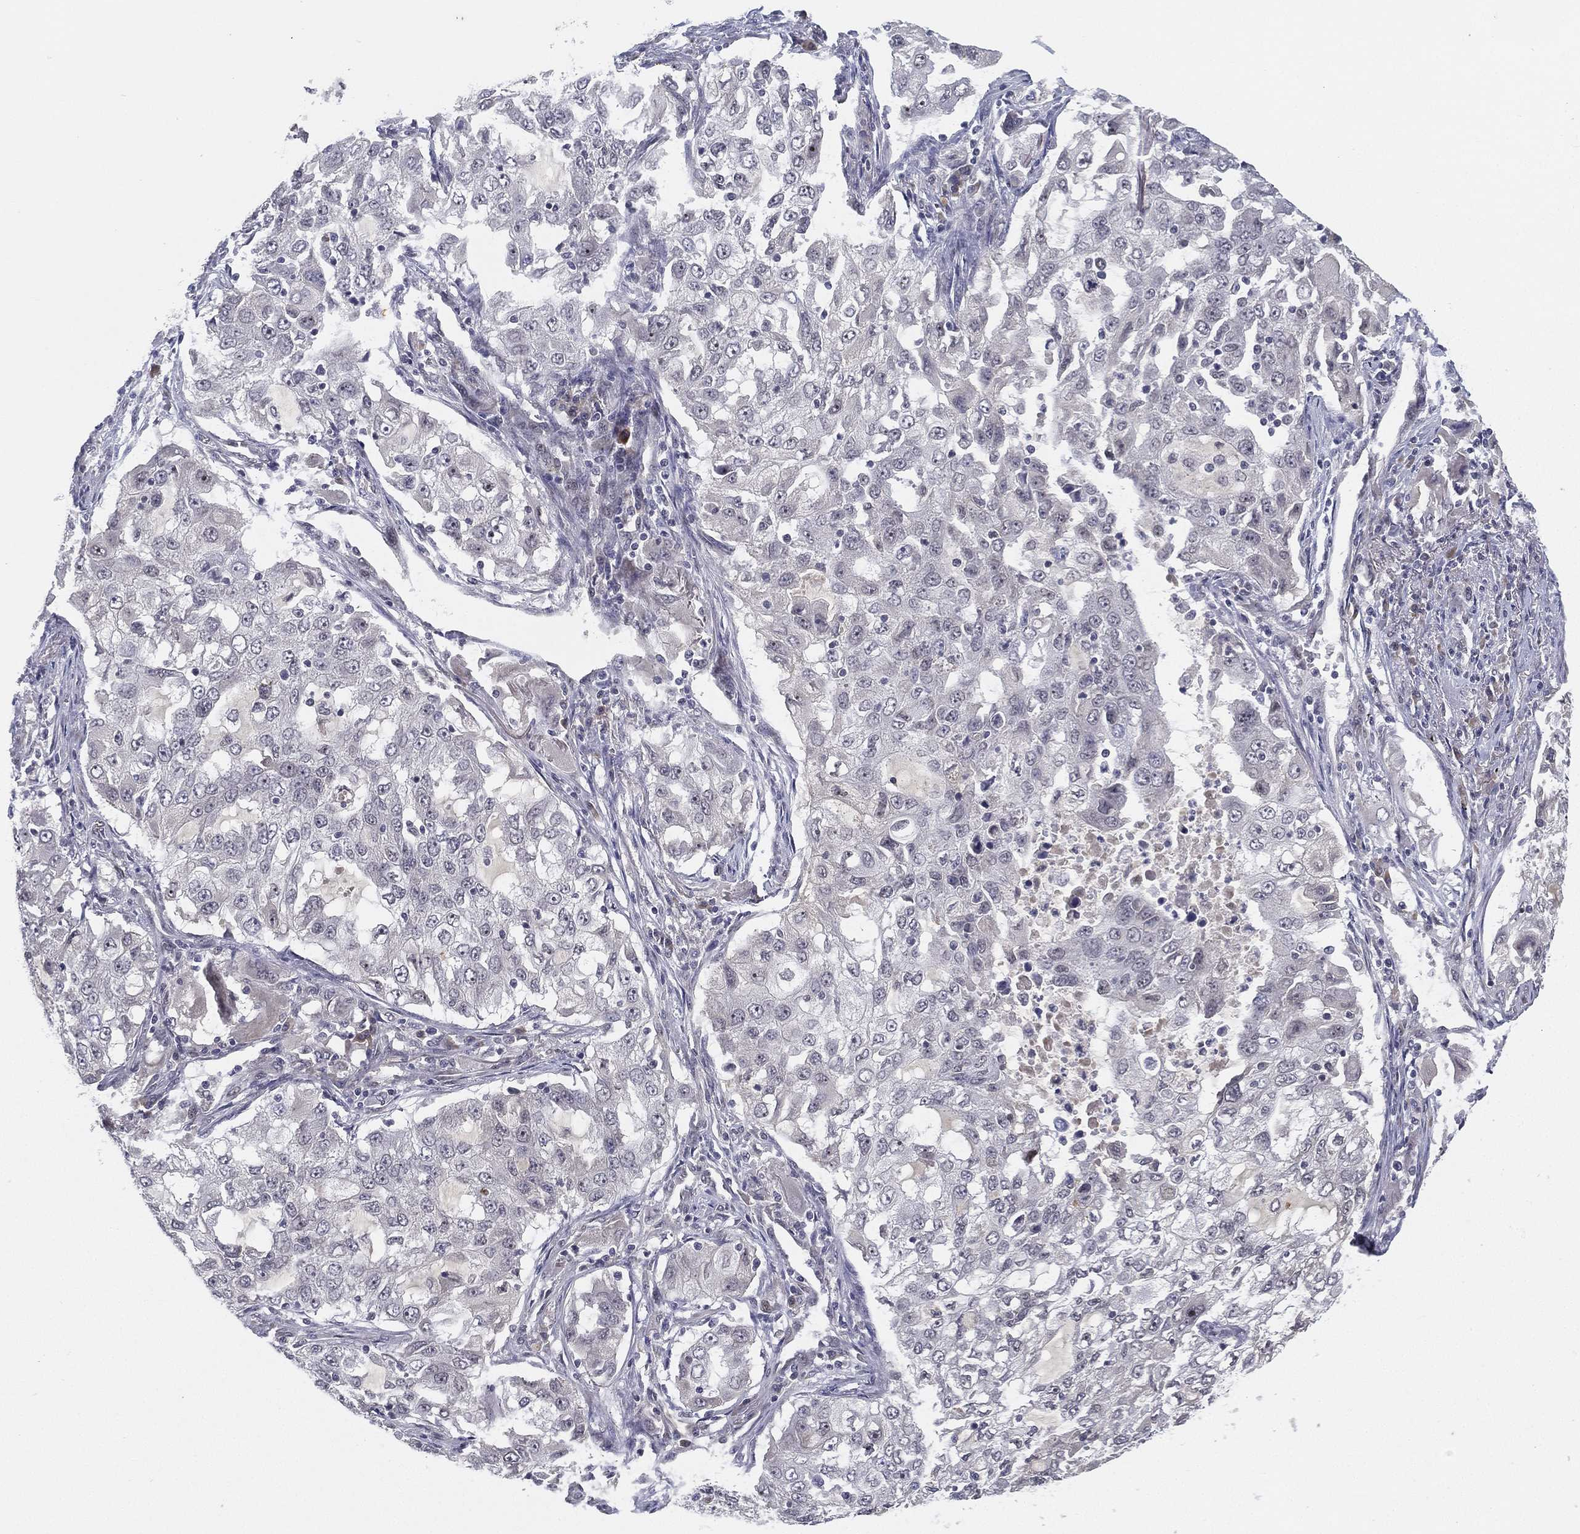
{"staining": {"intensity": "negative", "quantity": "none", "location": "none"}, "tissue": "lung cancer", "cell_type": "Tumor cells", "image_type": "cancer", "snomed": [{"axis": "morphology", "description": "Adenocarcinoma, NOS"}, {"axis": "topography", "description": "Lung"}], "caption": "Tumor cells are negative for protein expression in human lung cancer.", "gene": "MS4A8", "patient": {"sex": "female", "age": 61}}